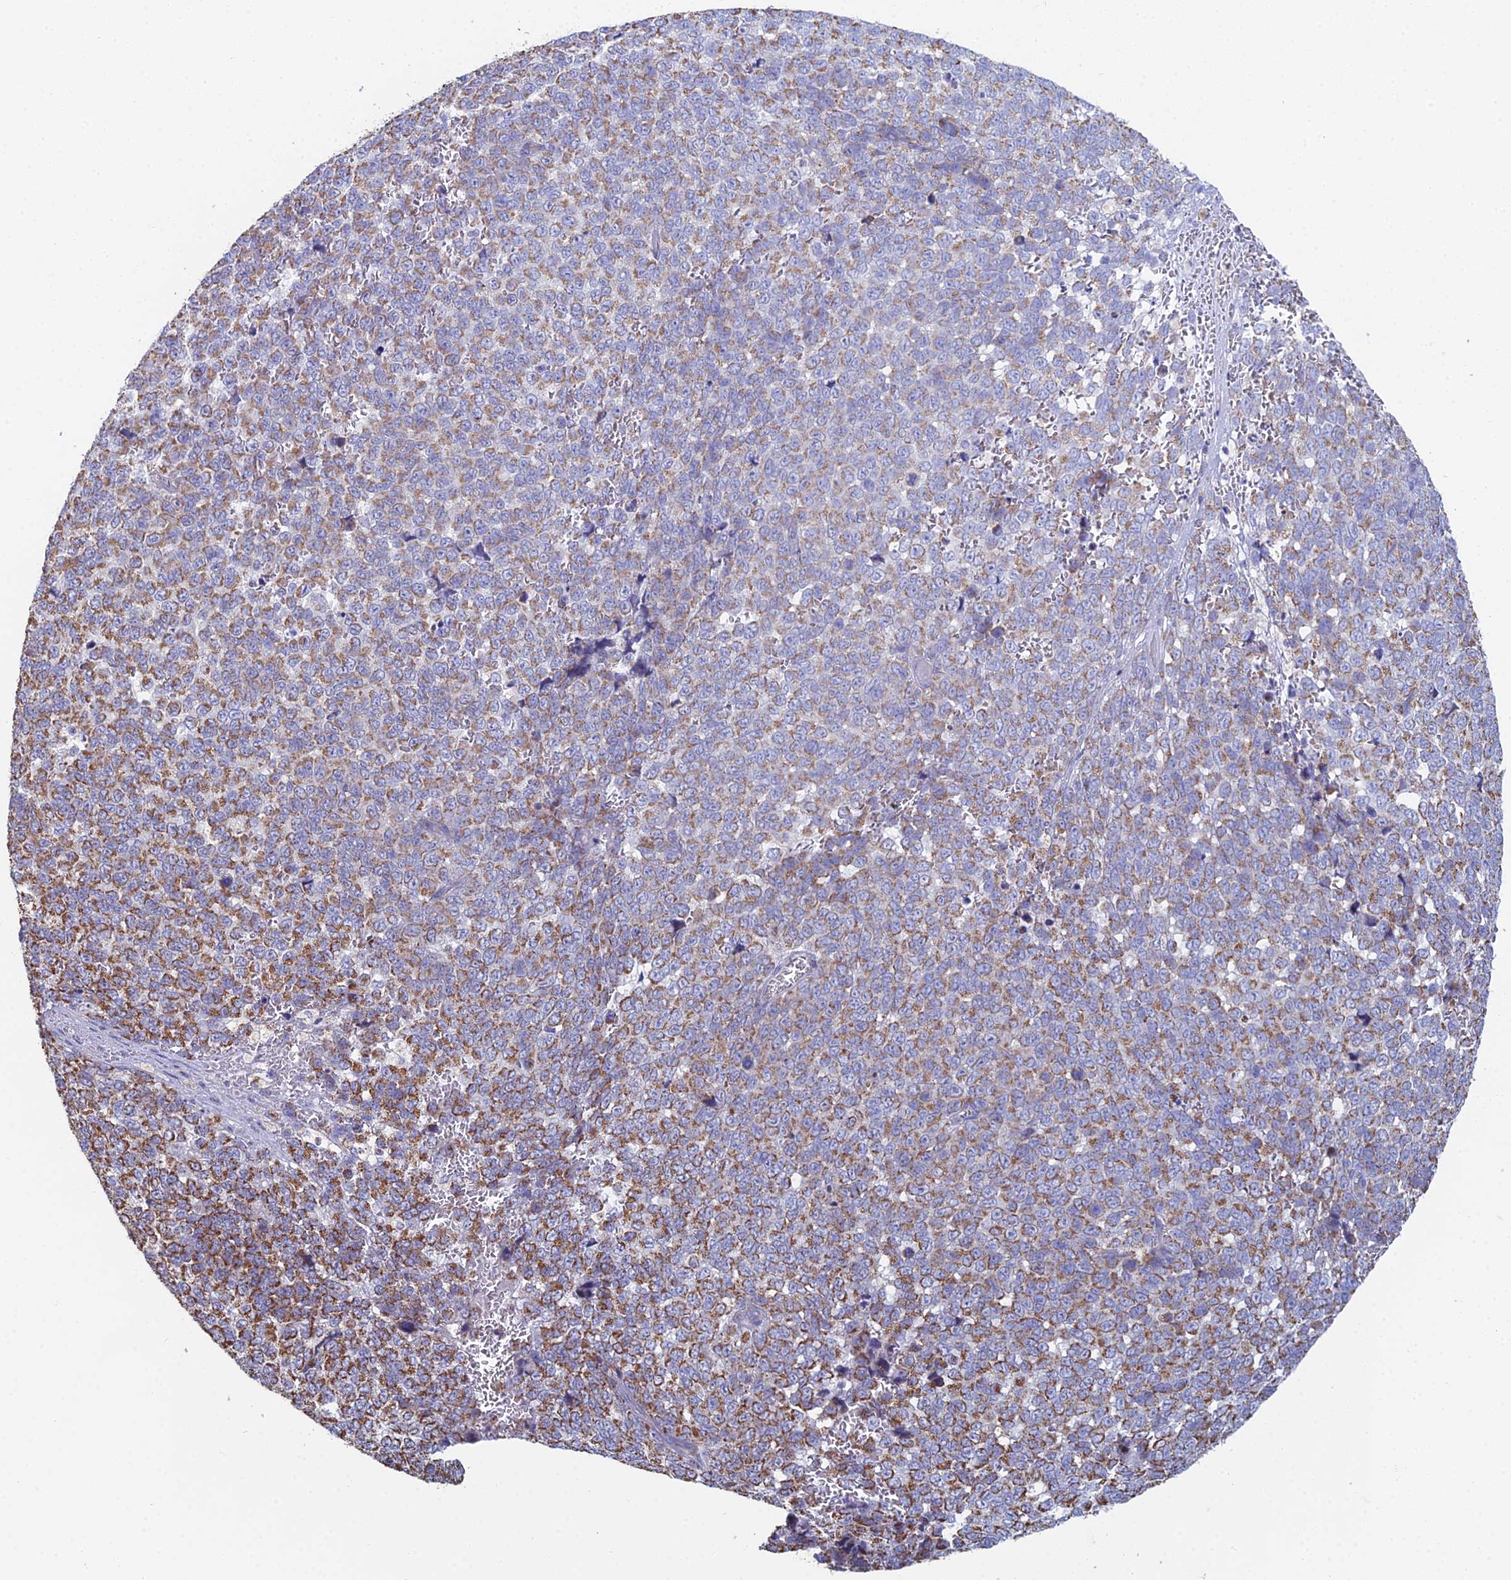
{"staining": {"intensity": "moderate", "quantity": "25%-75%", "location": "cytoplasmic/membranous"}, "tissue": "melanoma", "cell_type": "Tumor cells", "image_type": "cancer", "snomed": [{"axis": "morphology", "description": "Malignant melanoma, NOS"}, {"axis": "topography", "description": "Nose, NOS"}], "caption": "Brown immunohistochemical staining in human melanoma reveals moderate cytoplasmic/membranous staining in approximately 25%-75% of tumor cells.", "gene": "SPOCK2", "patient": {"sex": "female", "age": 48}}